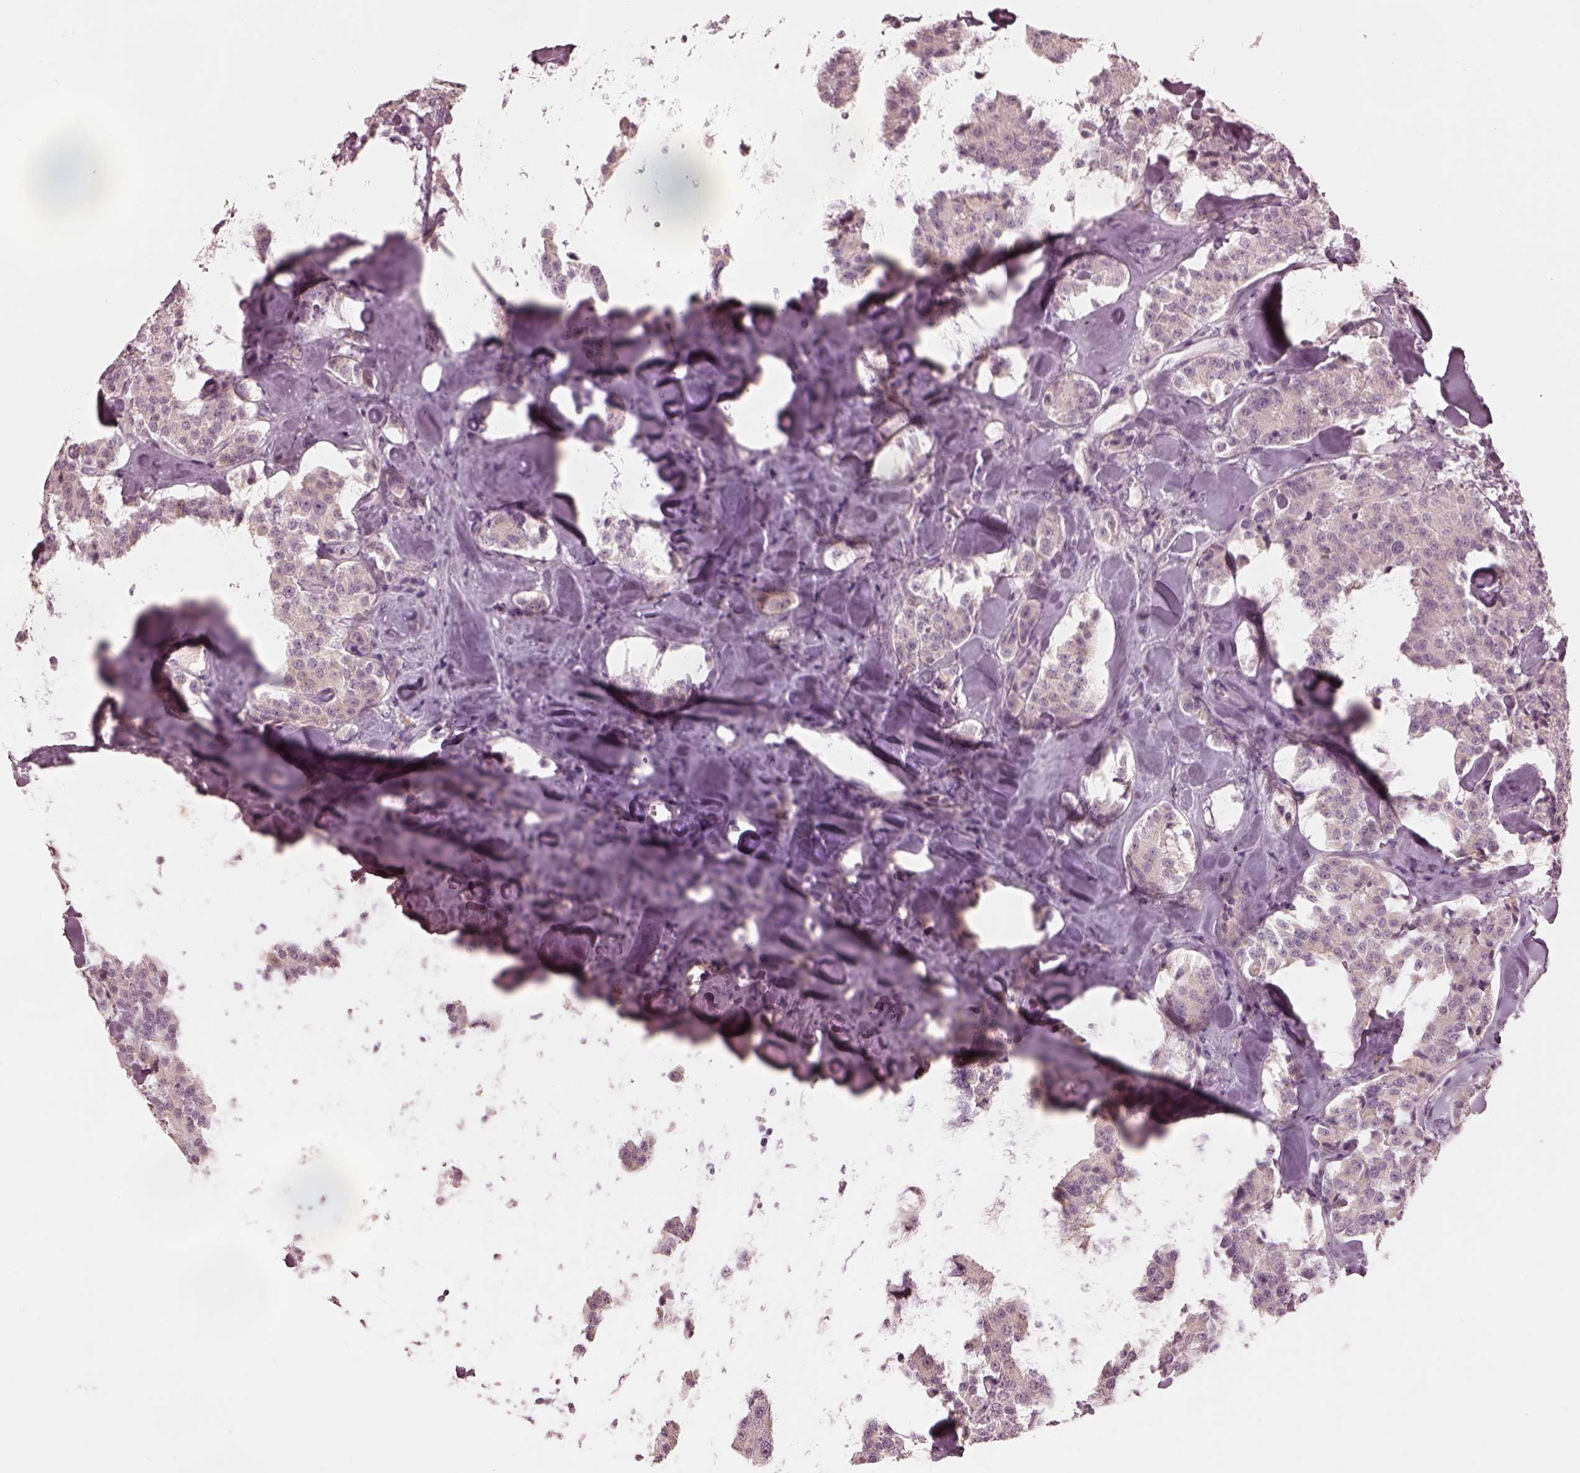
{"staining": {"intensity": "negative", "quantity": "none", "location": "none"}, "tissue": "carcinoid", "cell_type": "Tumor cells", "image_type": "cancer", "snomed": [{"axis": "morphology", "description": "Carcinoid, malignant, NOS"}, {"axis": "topography", "description": "Pancreas"}], "caption": "This is an IHC image of human carcinoid (malignant). There is no expression in tumor cells.", "gene": "MIA", "patient": {"sex": "male", "age": 41}}